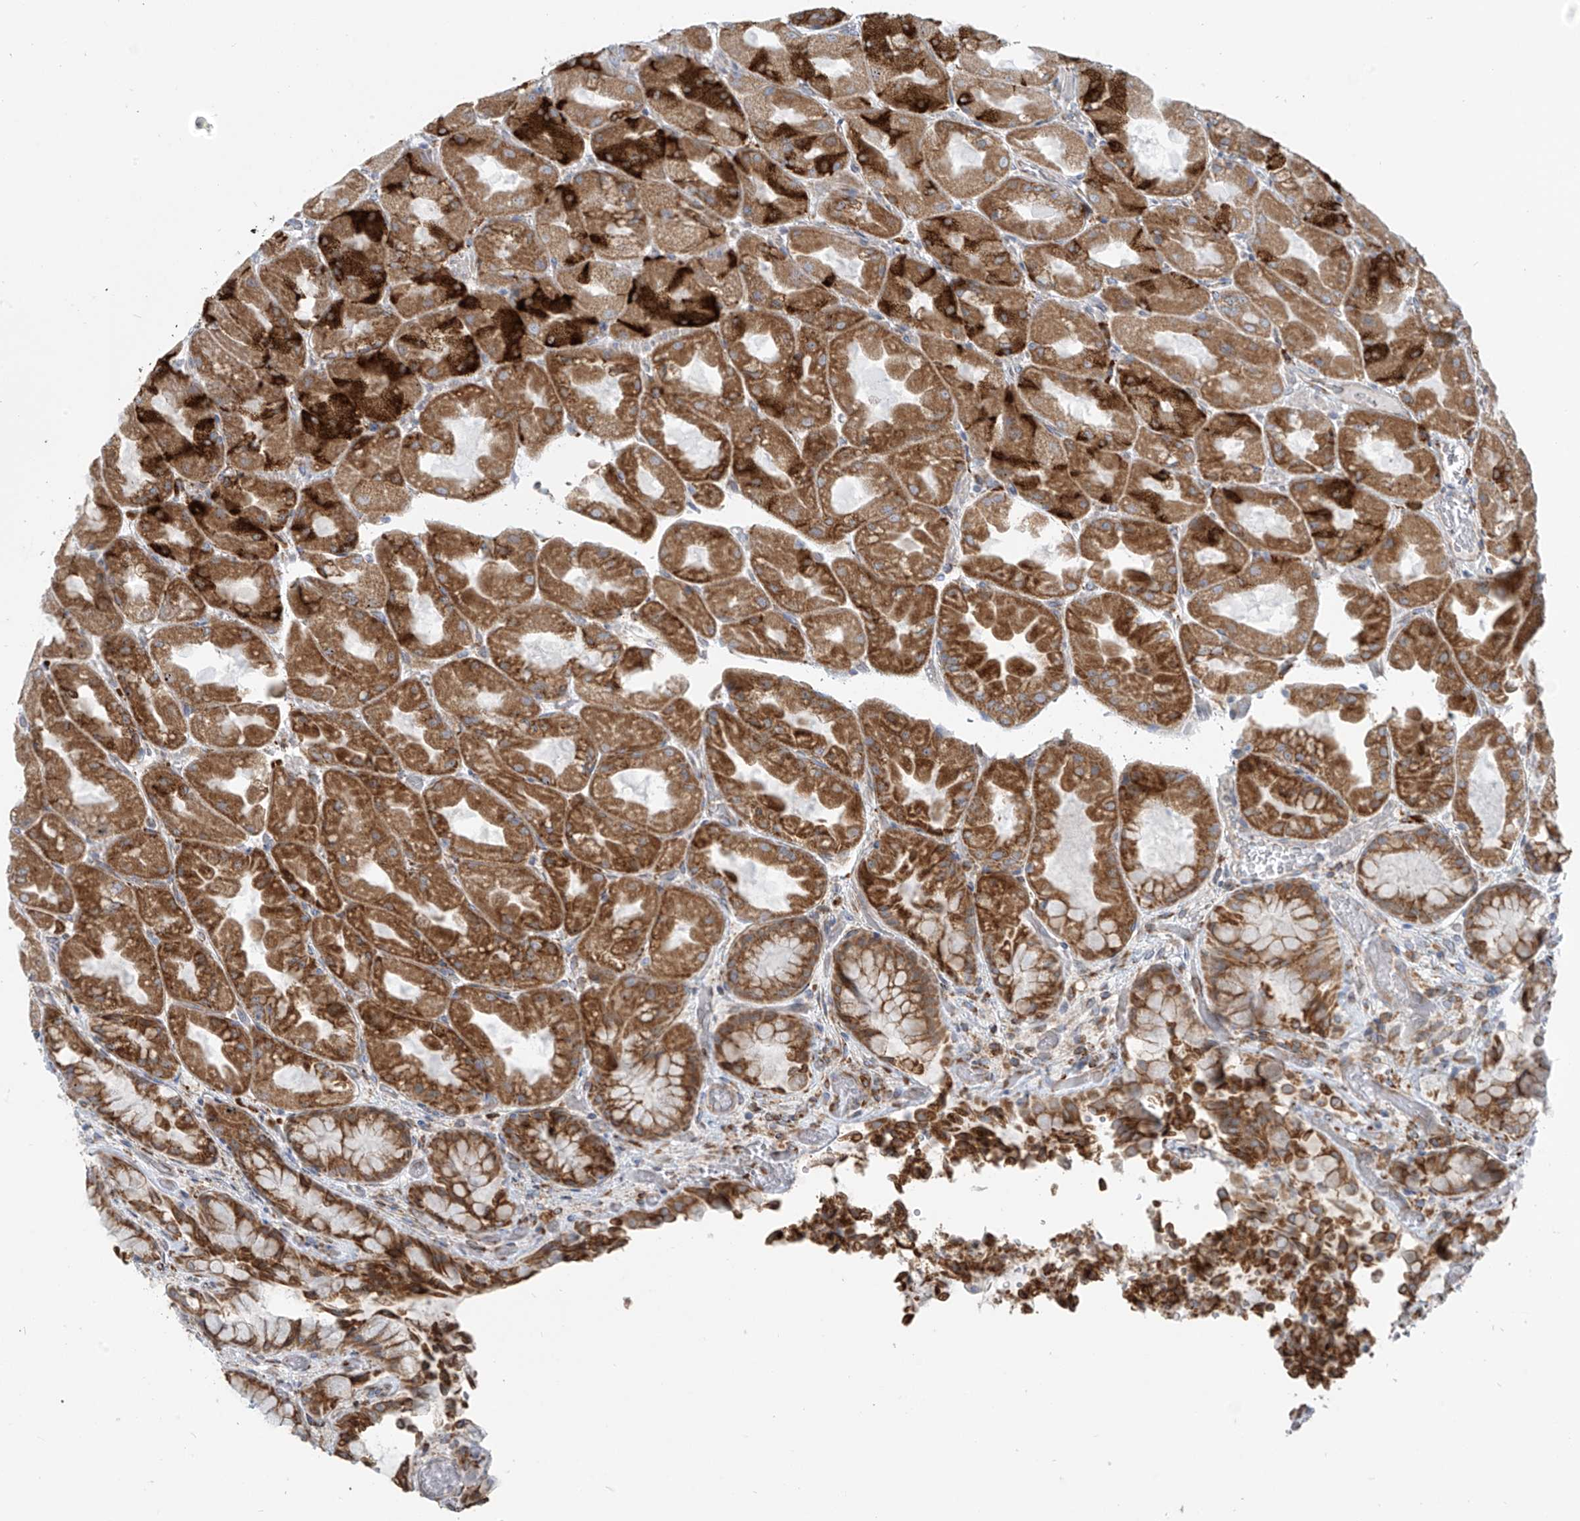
{"staining": {"intensity": "strong", "quantity": ">75%", "location": "cytoplasmic/membranous"}, "tissue": "stomach", "cell_type": "Glandular cells", "image_type": "normal", "snomed": [{"axis": "morphology", "description": "Normal tissue, NOS"}, {"axis": "topography", "description": "Stomach"}], "caption": "This is a micrograph of IHC staining of benign stomach, which shows strong expression in the cytoplasmic/membranous of glandular cells.", "gene": "KATNIP", "patient": {"sex": "female", "age": 61}}